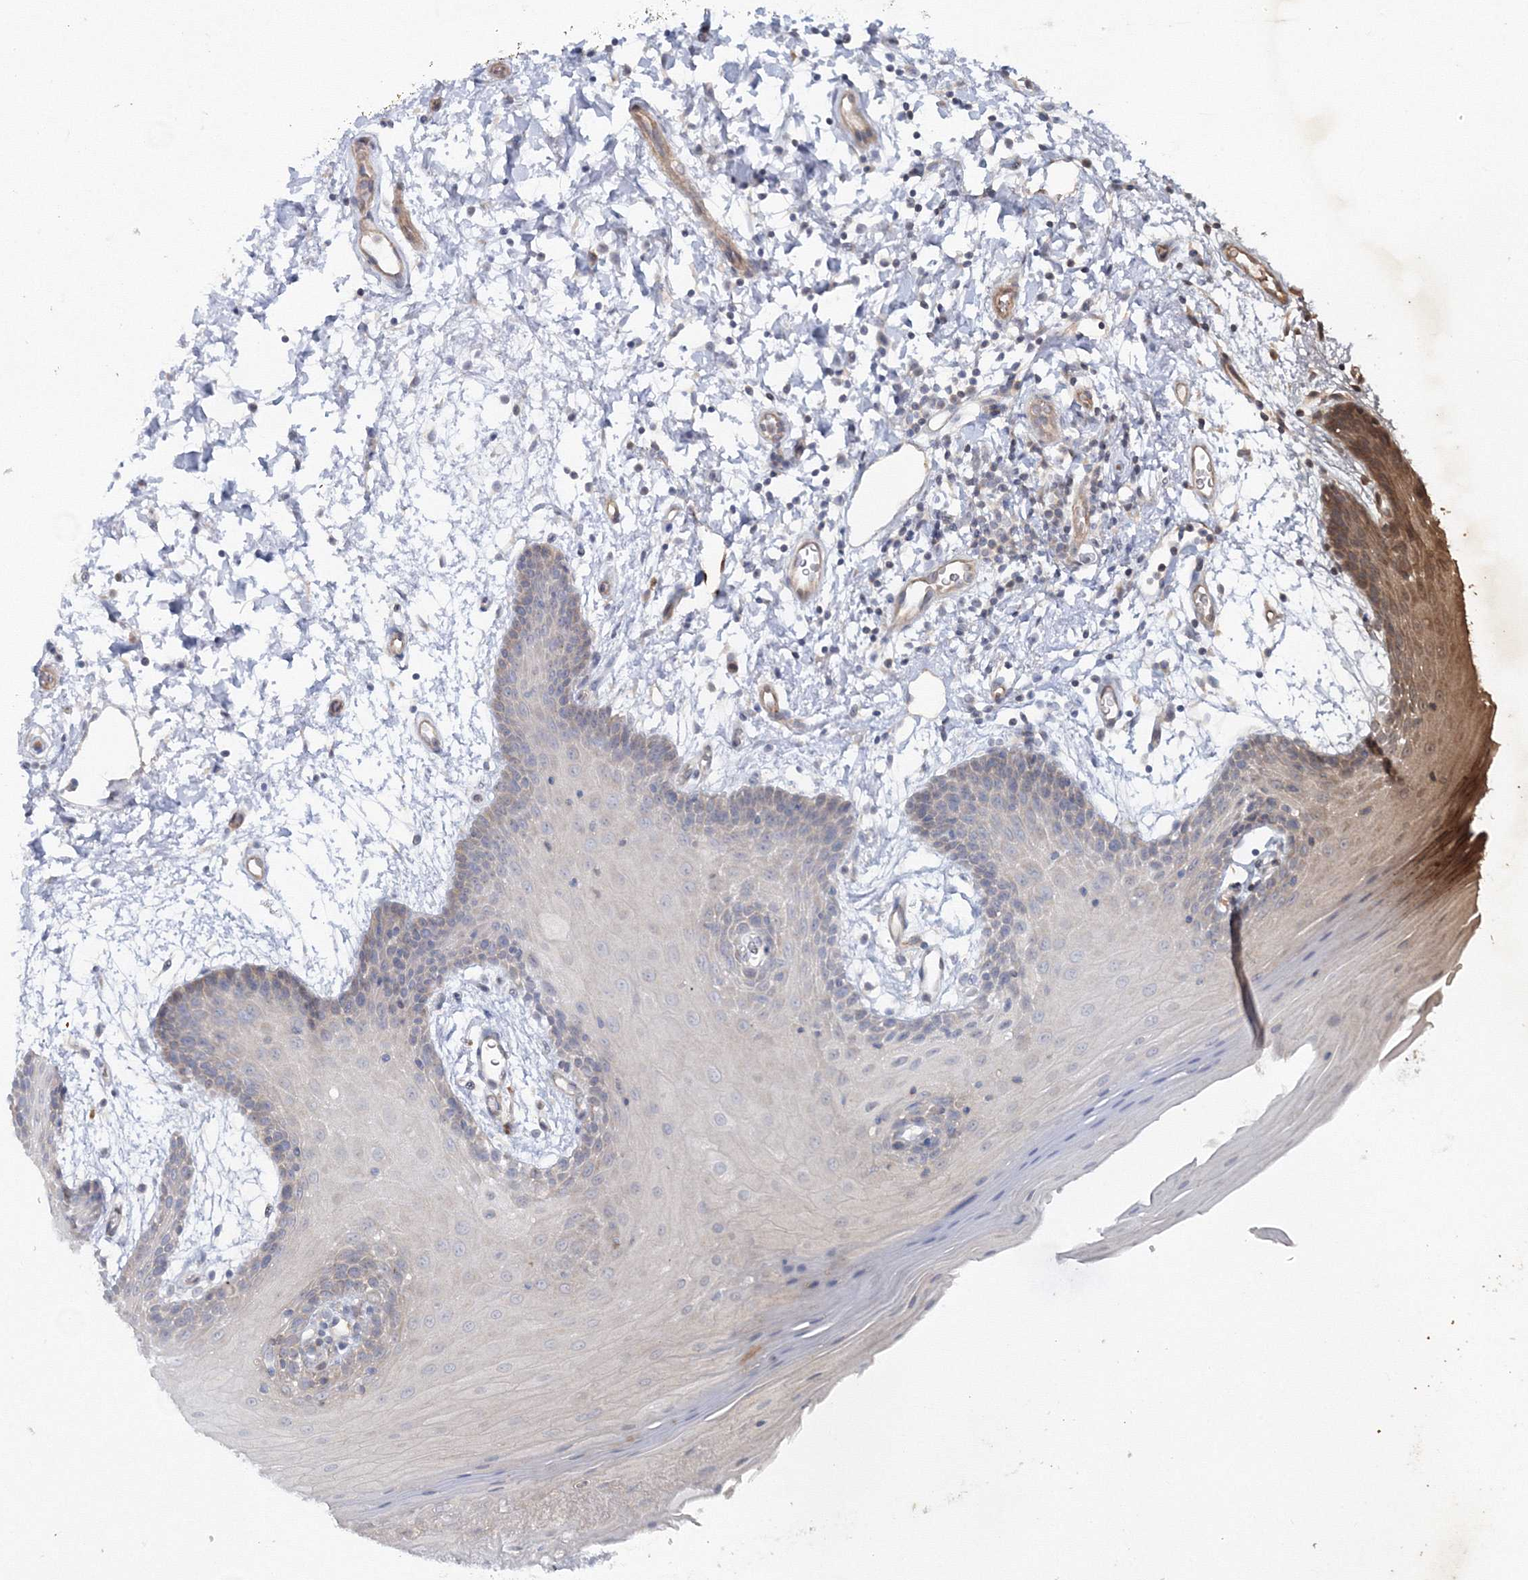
{"staining": {"intensity": "moderate", "quantity": "<25%", "location": "cytoplasmic/membranous"}, "tissue": "oral mucosa", "cell_type": "Squamous epithelial cells", "image_type": "normal", "snomed": [{"axis": "morphology", "description": "Normal tissue, NOS"}, {"axis": "topography", "description": "Skeletal muscle"}, {"axis": "topography", "description": "Oral tissue"}, {"axis": "topography", "description": "Salivary gland"}, {"axis": "topography", "description": "Peripheral nerve tissue"}], "caption": "High-power microscopy captured an immunohistochemistry micrograph of benign oral mucosa, revealing moderate cytoplasmic/membranous staining in about <25% of squamous epithelial cells. Using DAB (brown) and hematoxylin (blue) stains, captured at high magnification using brightfield microscopy.", "gene": "IPMK", "patient": {"sex": "male", "age": 54}}